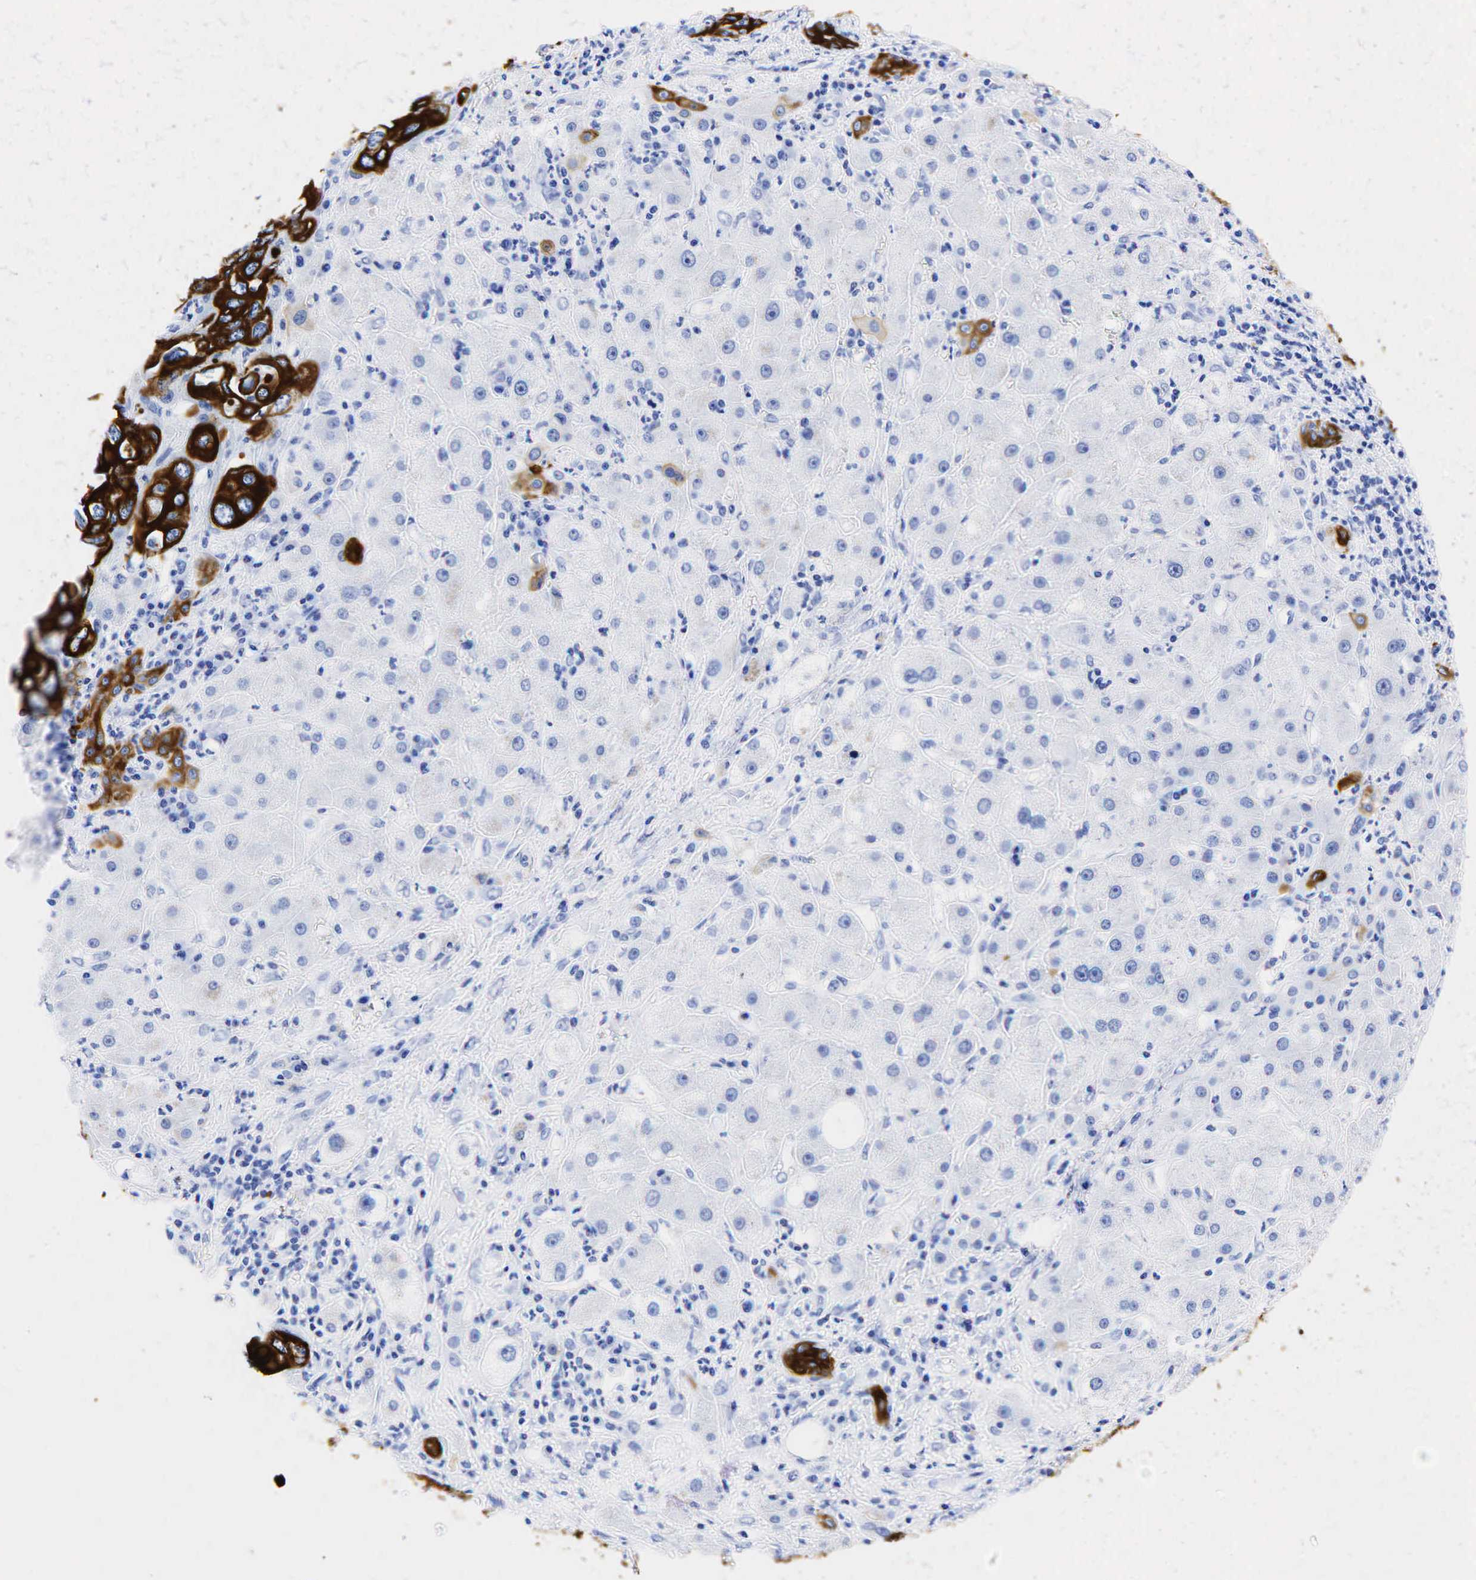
{"staining": {"intensity": "moderate", "quantity": ">75%", "location": "cytoplasmic/membranous"}, "tissue": "liver cancer", "cell_type": "Tumor cells", "image_type": "cancer", "snomed": [{"axis": "morphology", "description": "Cholangiocarcinoma"}, {"axis": "topography", "description": "Liver"}], "caption": "Liver cholangiocarcinoma tissue displays moderate cytoplasmic/membranous positivity in approximately >75% of tumor cells, visualized by immunohistochemistry. The protein of interest is stained brown, and the nuclei are stained in blue (DAB (3,3'-diaminobenzidine) IHC with brightfield microscopy, high magnification).", "gene": "KRT19", "patient": {"sex": "female", "age": 79}}